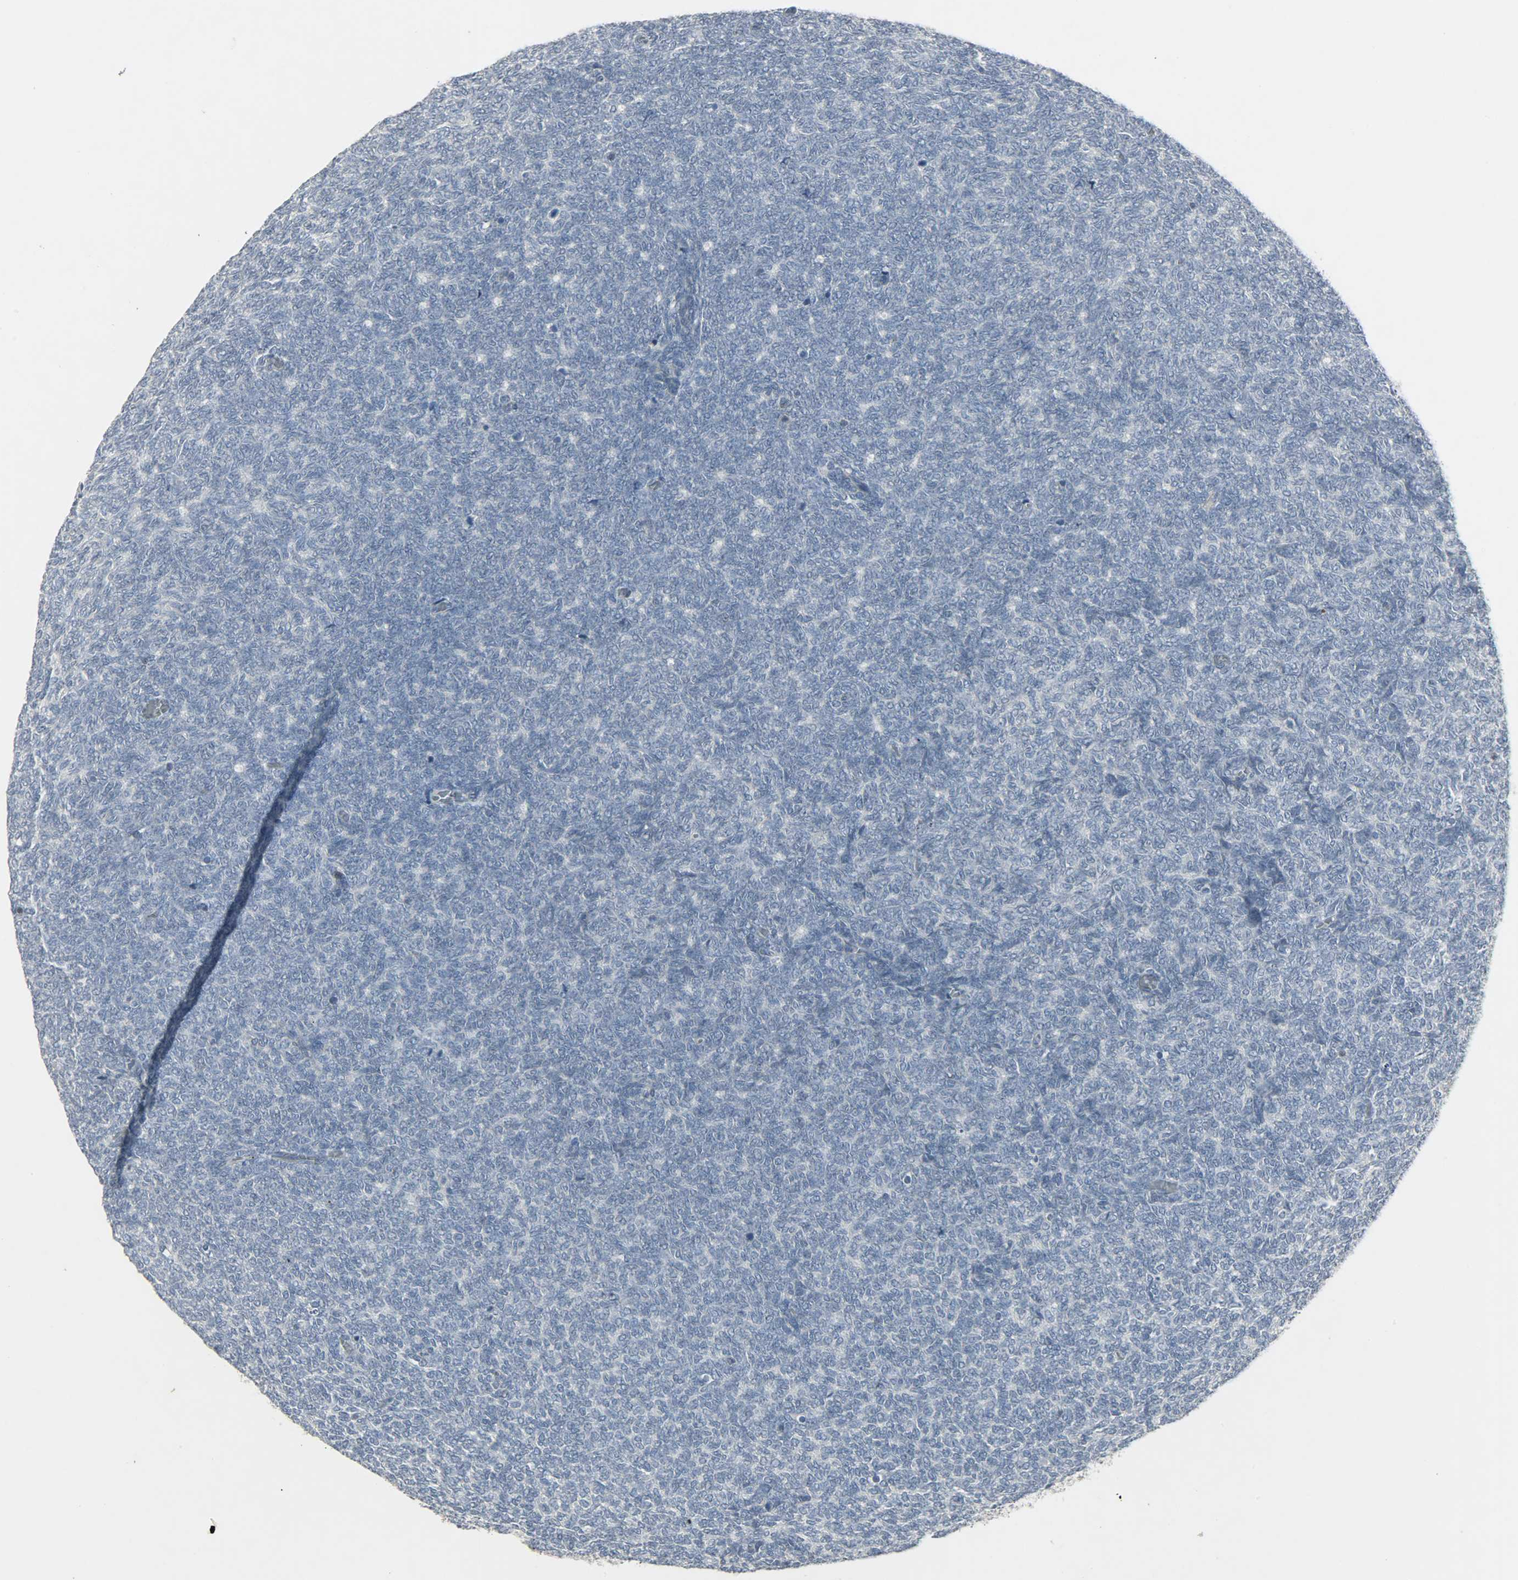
{"staining": {"intensity": "negative", "quantity": "none", "location": "none"}, "tissue": "renal cancer", "cell_type": "Tumor cells", "image_type": "cancer", "snomed": [{"axis": "morphology", "description": "Neoplasm, malignant, NOS"}, {"axis": "topography", "description": "Kidney"}], "caption": "The photomicrograph shows no staining of tumor cells in renal cancer (neoplasm (malignant)).", "gene": "CAMK4", "patient": {"sex": "male", "age": 28}}